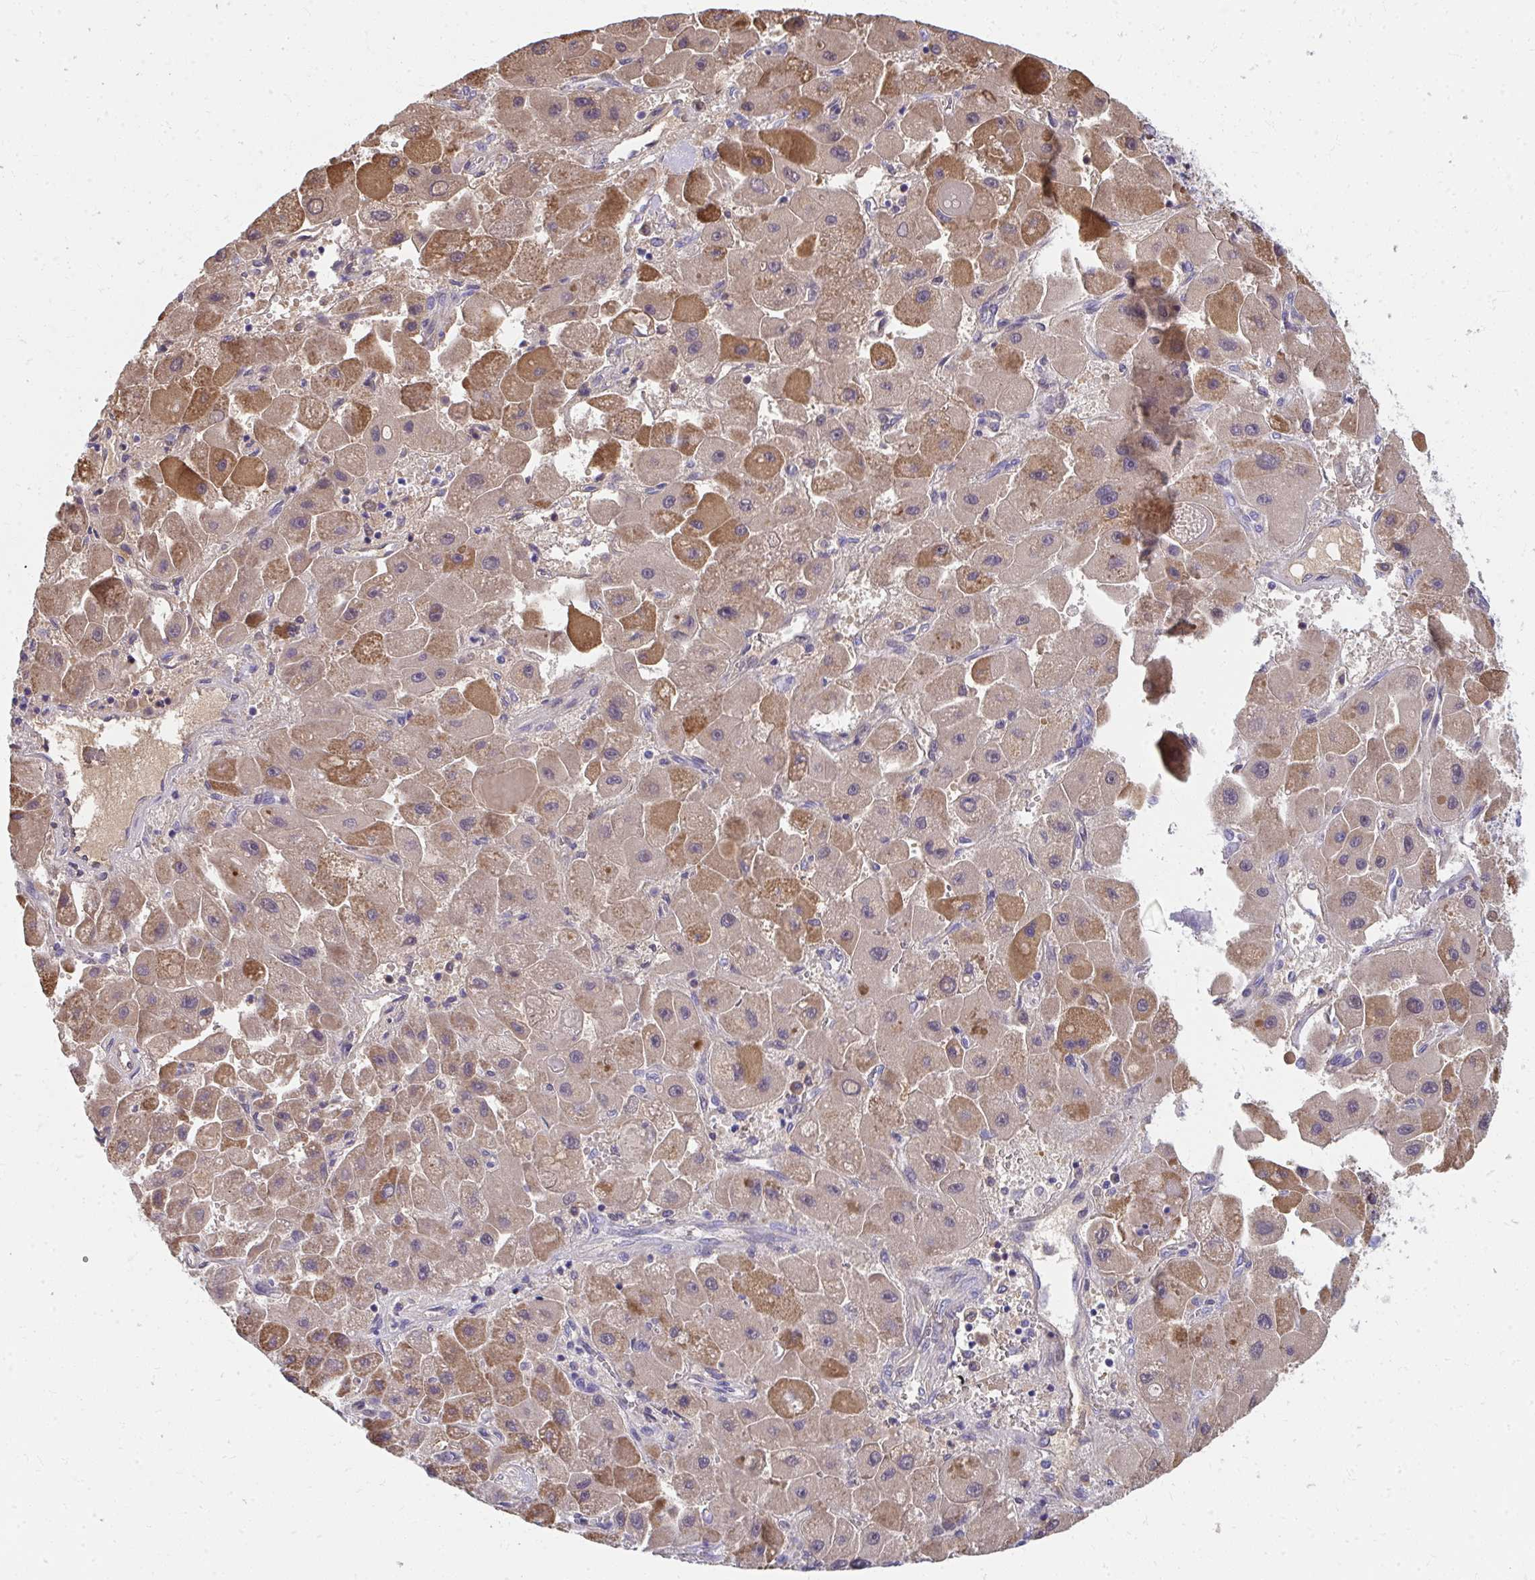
{"staining": {"intensity": "moderate", "quantity": ">75%", "location": "cytoplasmic/membranous"}, "tissue": "liver cancer", "cell_type": "Tumor cells", "image_type": "cancer", "snomed": [{"axis": "morphology", "description": "Carcinoma, Hepatocellular, NOS"}, {"axis": "topography", "description": "Liver"}], "caption": "Immunohistochemistry (IHC) photomicrograph of human liver cancer stained for a protein (brown), which exhibits medium levels of moderate cytoplasmic/membranous expression in about >75% of tumor cells.", "gene": "IL37", "patient": {"sex": "male", "age": 24}}